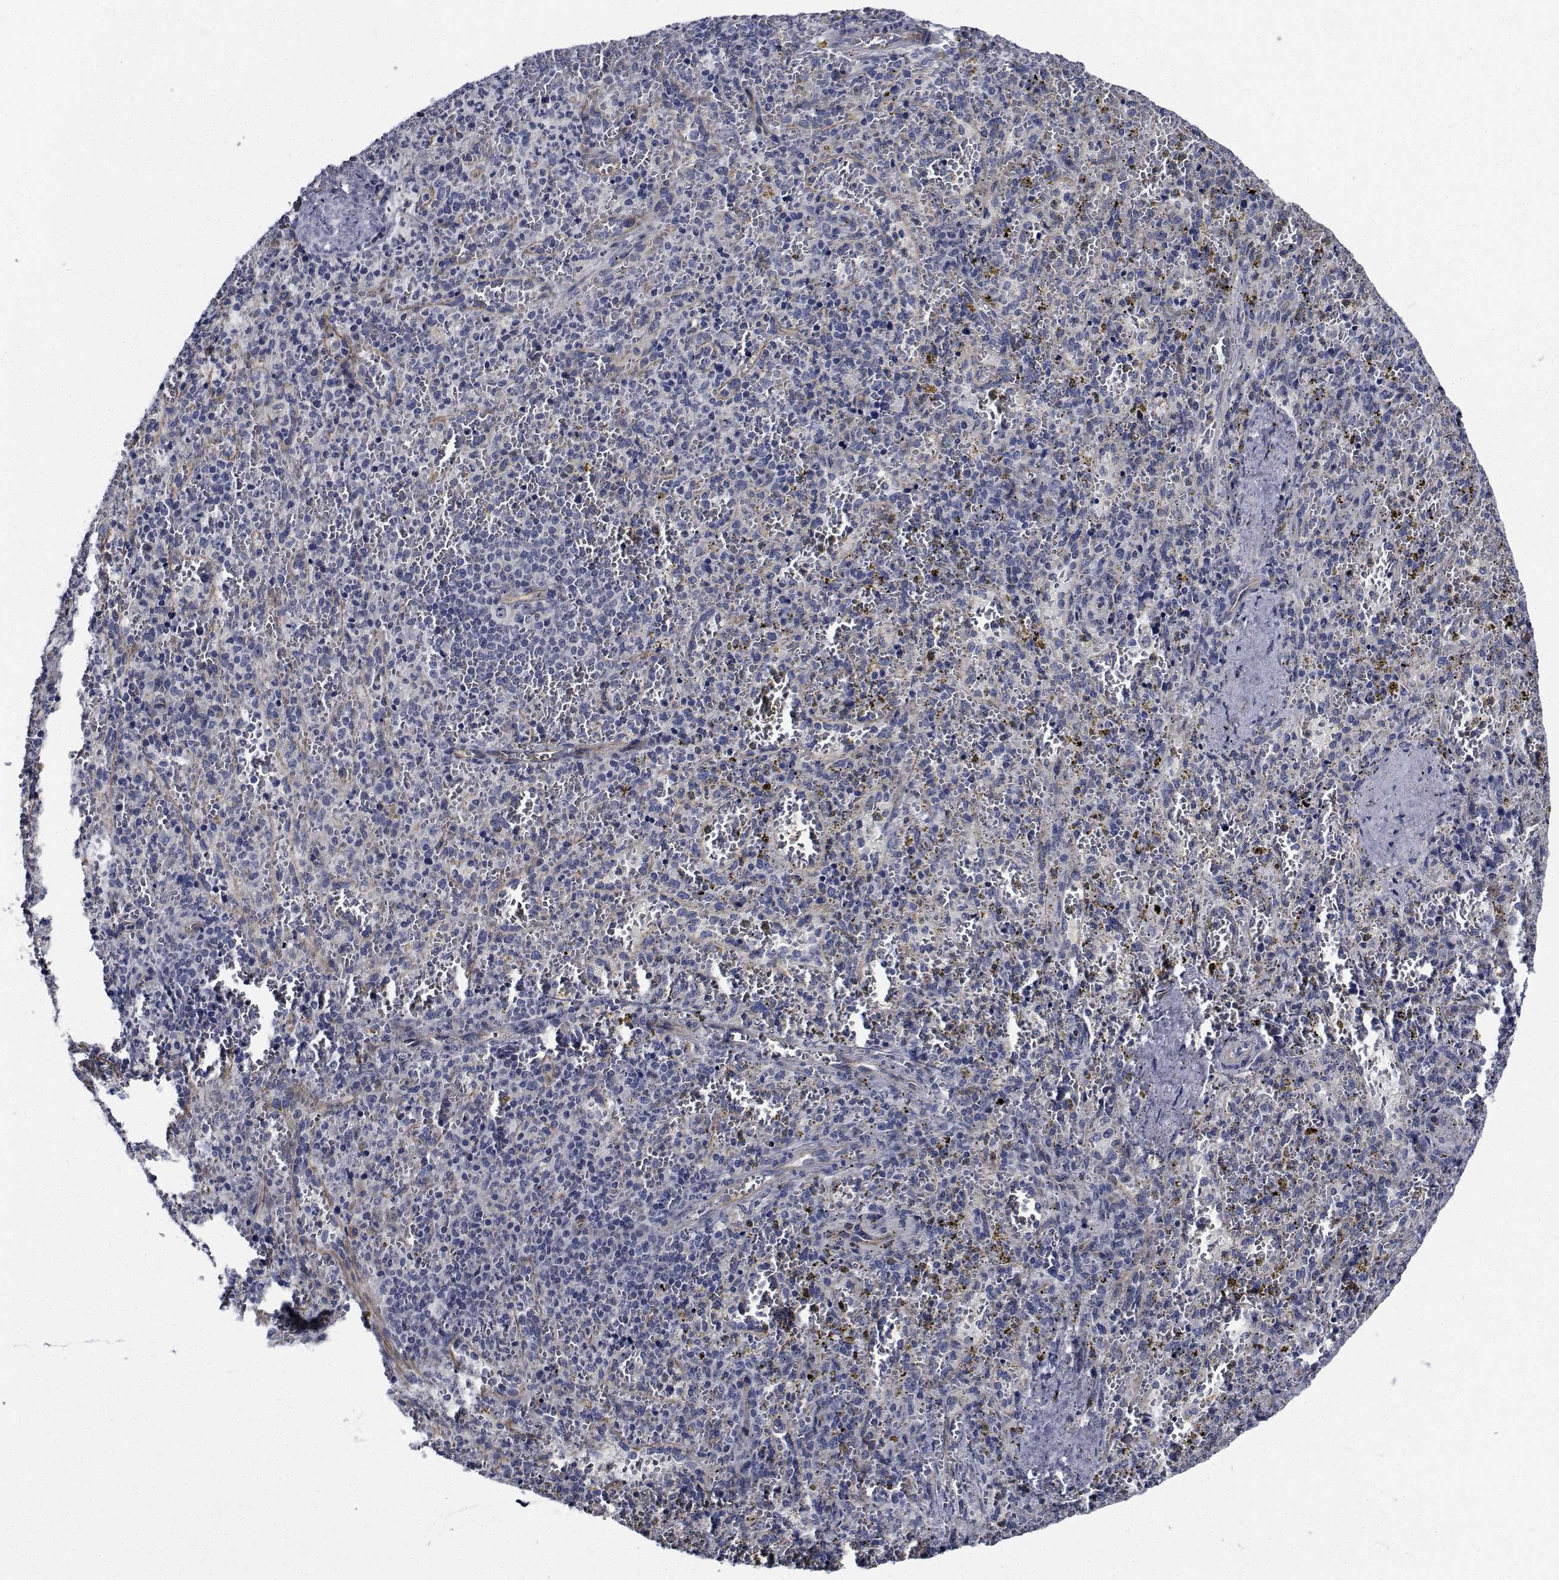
{"staining": {"intensity": "negative", "quantity": "none", "location": "none"}, "tissue": "spleen", "cell_type": "Cells in red pulp", "image_type": "normal", "snomed": [{"axis": "morphology", "description": "Normal tissue, NOS"}, {"axis": "topography", "description": "Spleen"}], "caption": "High power microscopy image of an IHC histopathology image of benign spleen, revealing no significant expression in cells in red pulp.", "gene": "TTBK1", "patient": {"sex": "female", "age": 50}}